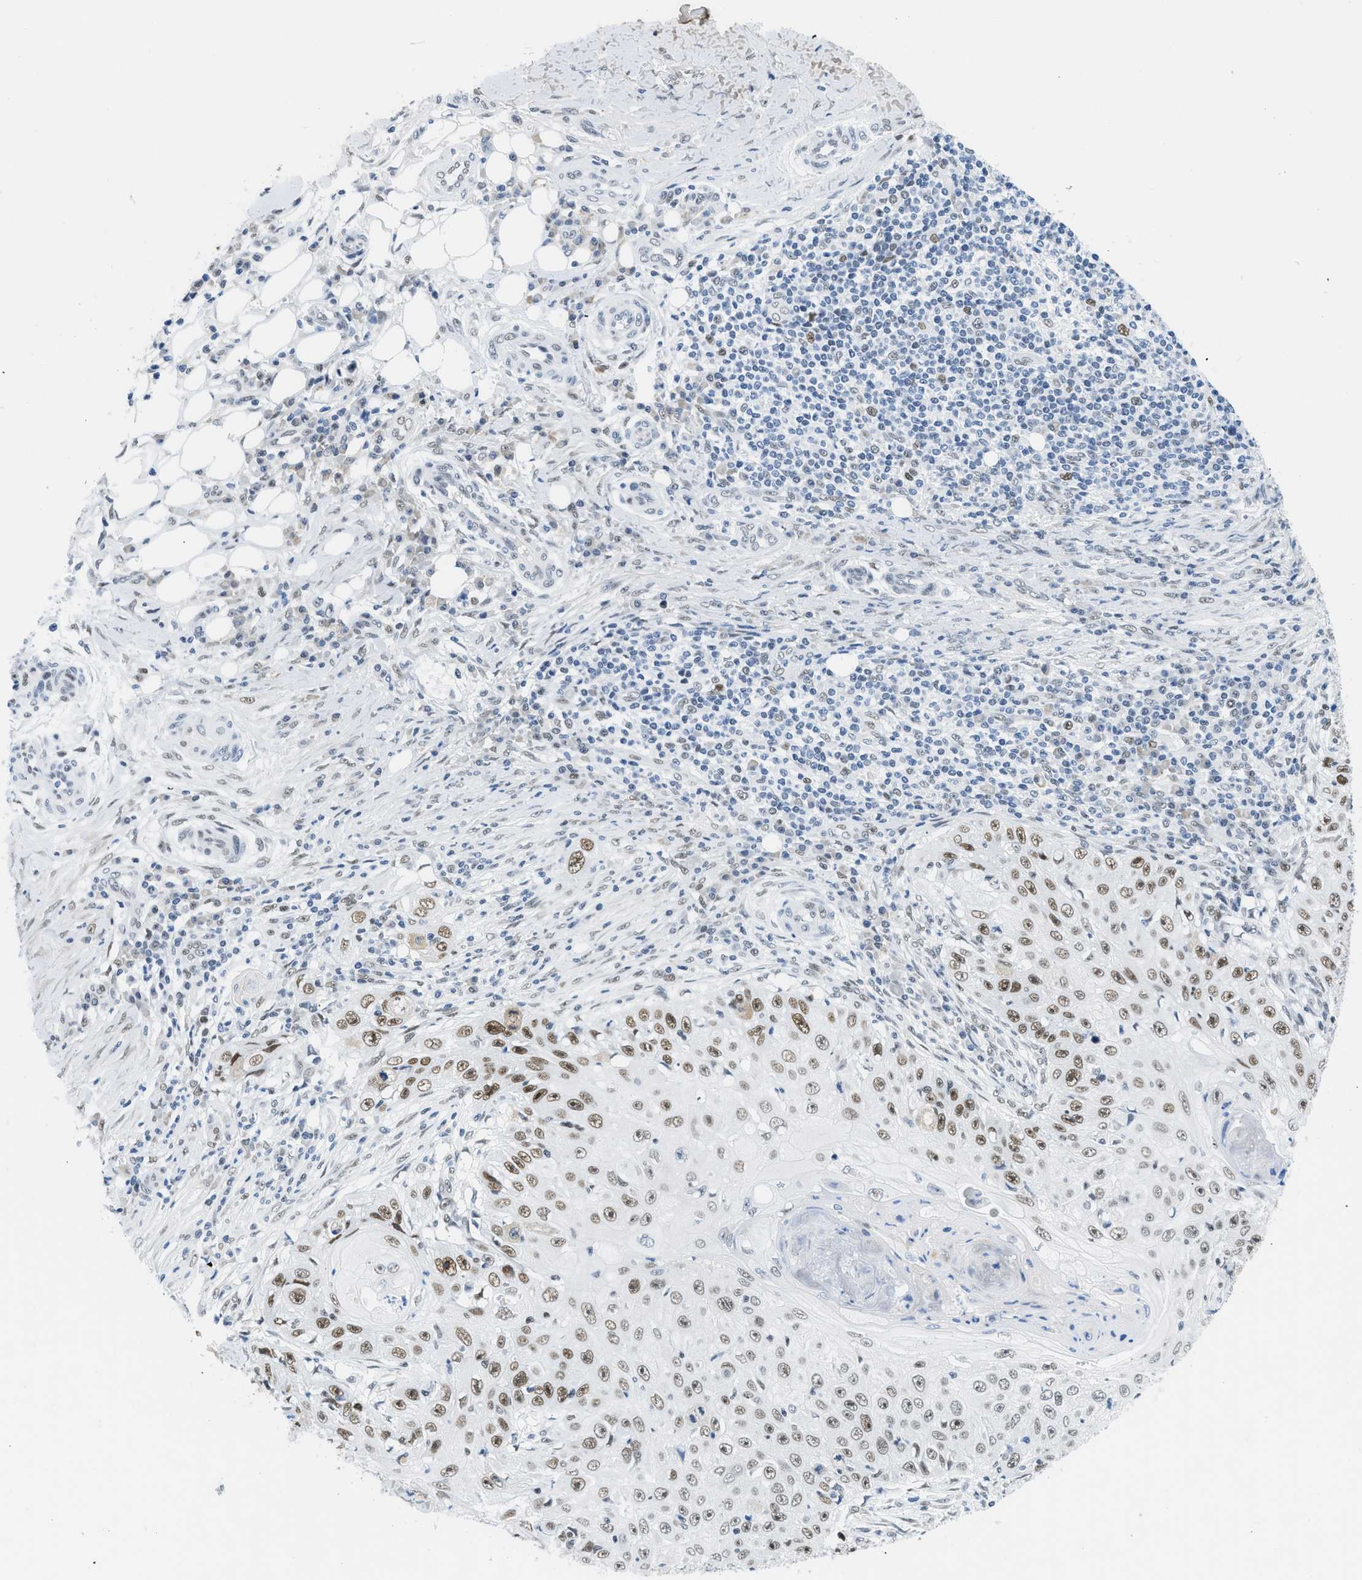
{"staining": {"intensity": "moderate", "quantity": "25%-75%", "location": "nuclear"}, "tissue": "skin cancer", "cell_type": "Tumor cells", "image_type": "cancer", "snomed": [{"axis": "morphology", "description": "Squamous cell carcinoma, NOS"}, {"axis": "topography", "description": "Skin"}], "caption": "Immunohistochemistry staining of squamous cell carcinoma (skin), which displays medium levels of moderate nuclear positivity in approximately 25%-75% of tumor cells indicating moderate nuclear protein positivity. The staining was performed using DAB (3,3'-diaminobenzidine) (brown) for protein detection and nuclei were counterstained in hematoxylin (blue).", "gene": "SMARCAD1", "patient": {"sex": "male", "age": 86}}